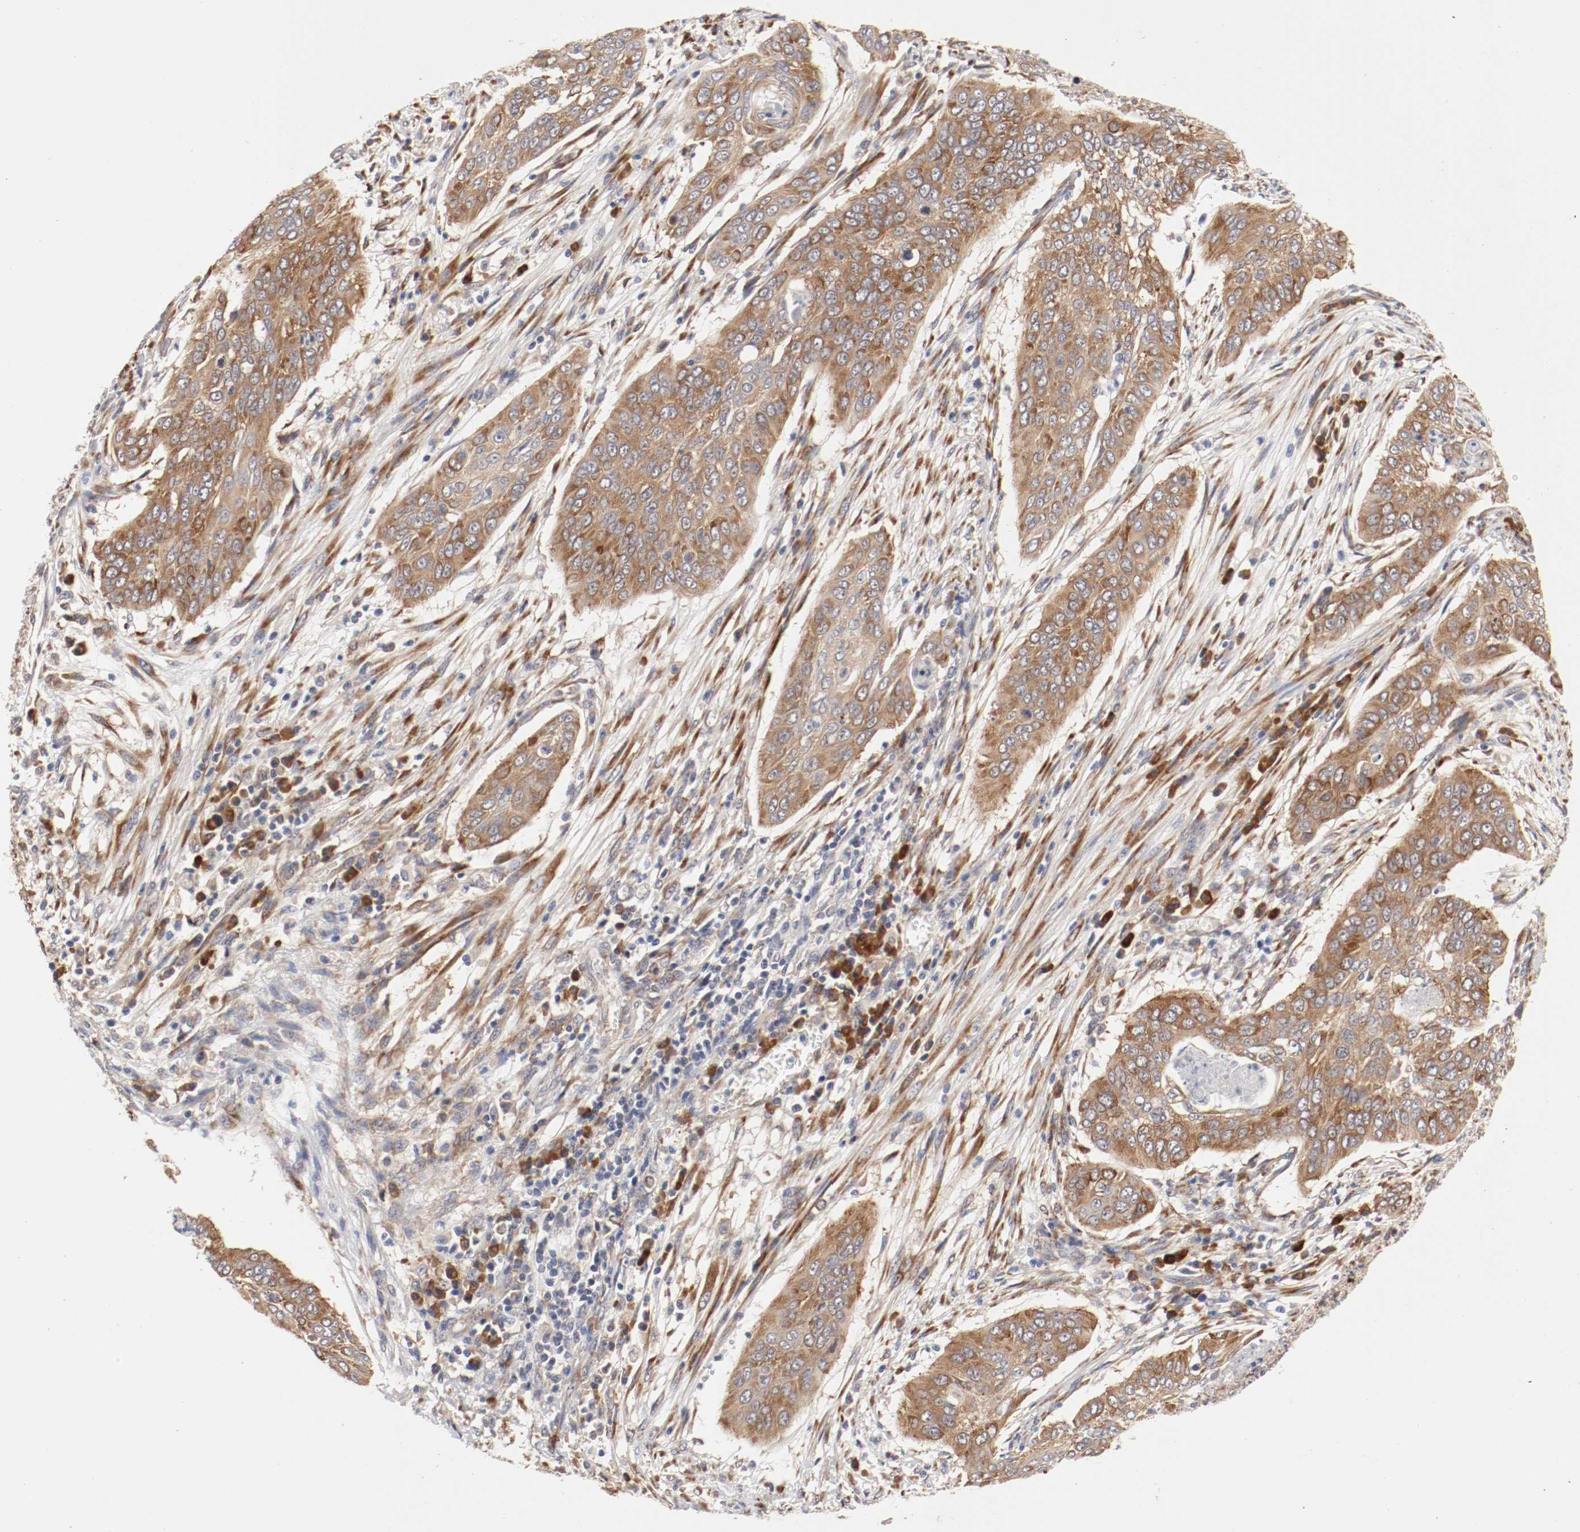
{"staining": {"intensity": "moderate", "quantity": ">75%", "location": "cytoplasmic/membranous"}, "tissue": "cervical cancer", "cell_type": "Tumor cells", "image_type": "cancer", "snomed": [{"axis": "morphology", "description": "Squamous cell carcinoma, NOS"}, {"axis": "topography", "description": "Cervix"}], "caption": "Protein expression analysis of cervical cancer (squamous cell carcinoma) displays moderate cytoplasmic/membranous expression in about >75% of tumor cells.", "gene": "FKBP3", "patient": {"sex": "female", "age": 39}}